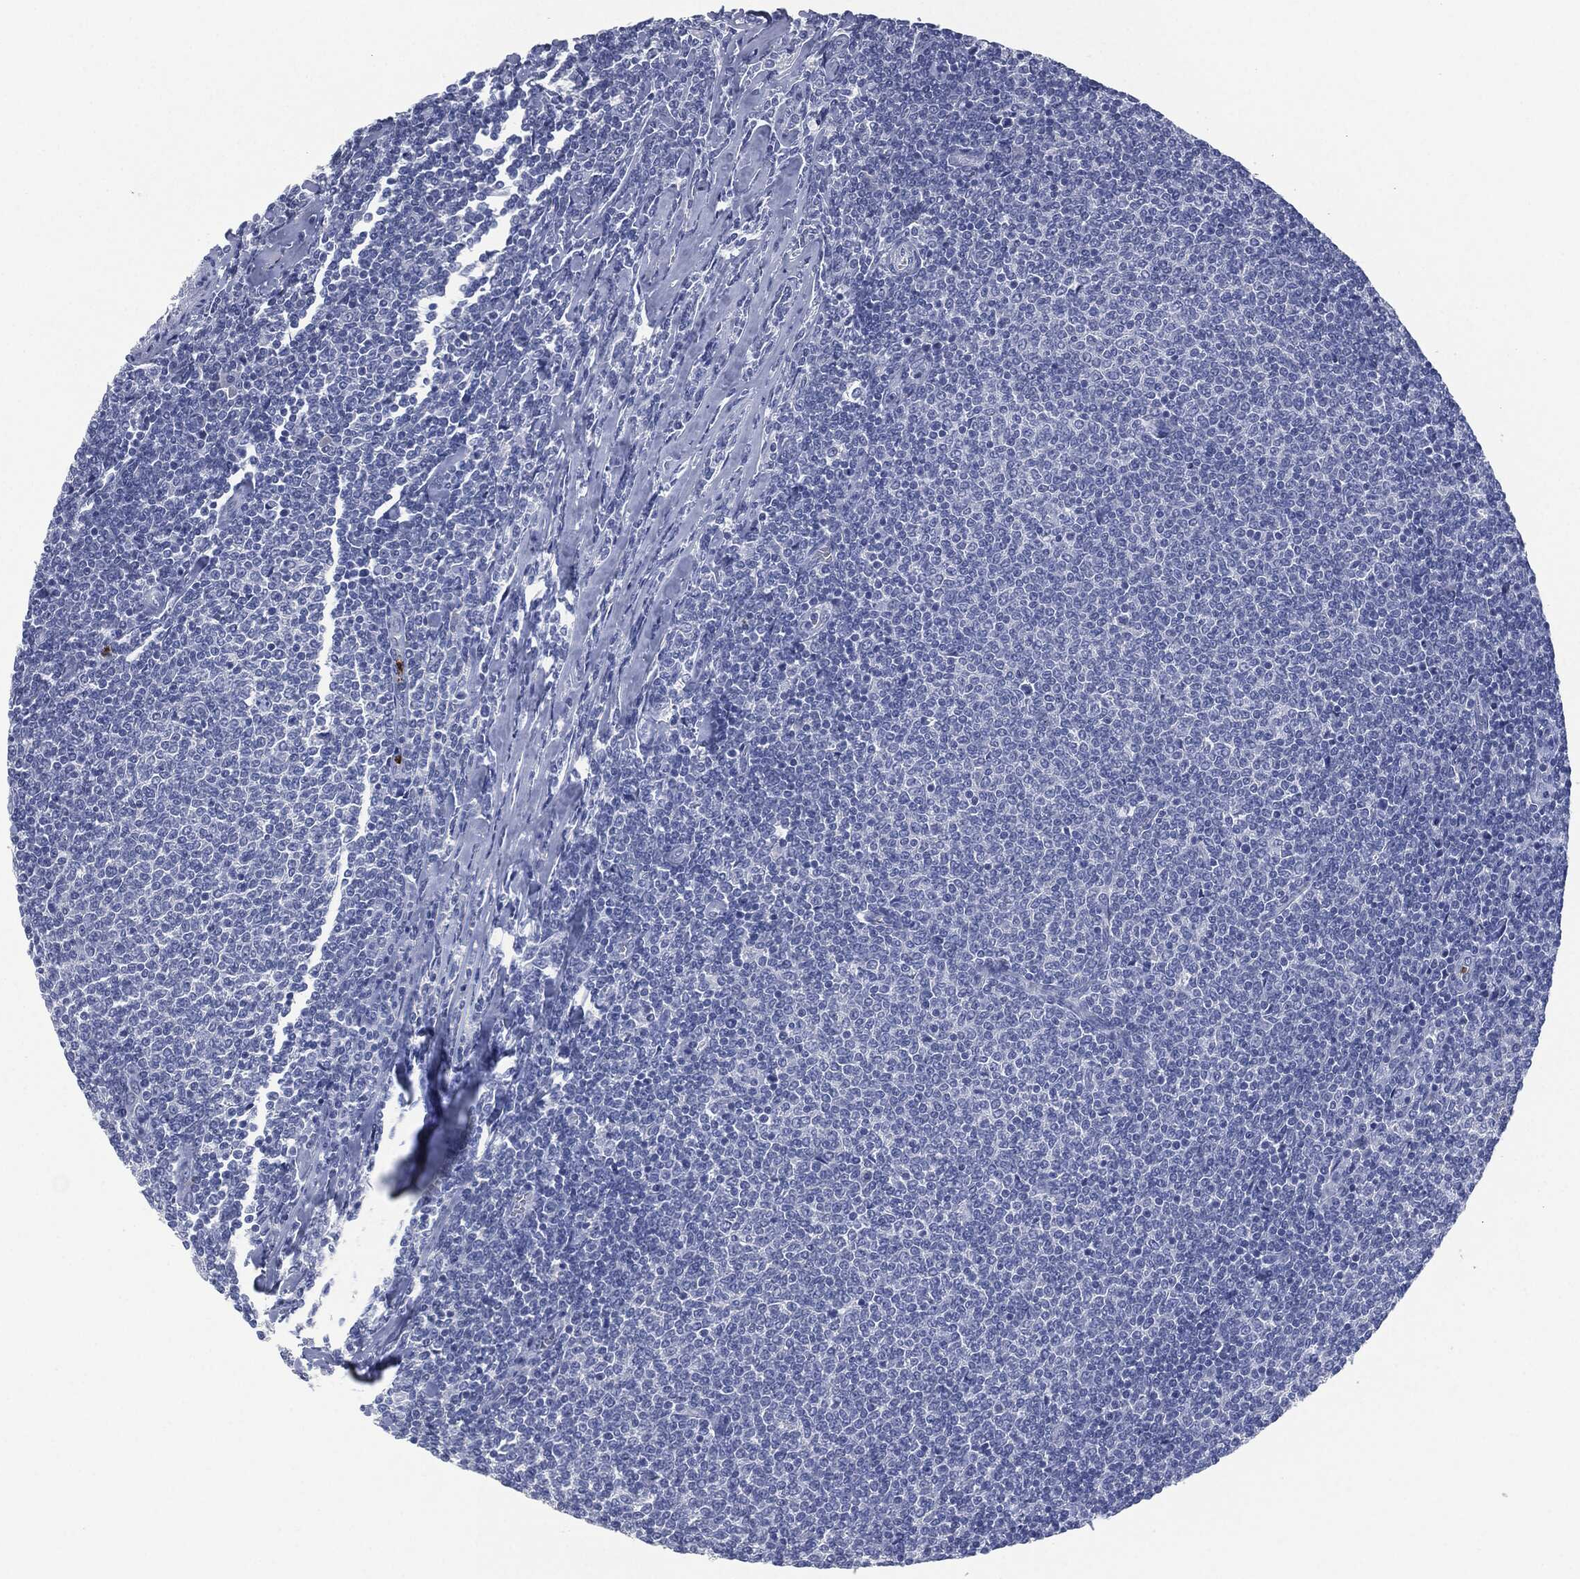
{"staining": {"intensity": "negative", "quantity": "none", "location": "none"}, "tissue": "lymphoma", "cell_type": "Tumor cells", "image_type": "cancer", "snomed": [{"axis": "morphology", "description": "Malignant lymphoma, non-Hodgkin's type, Low grade"}, {"axis": "topography", "description": "Lymph node"}], "caption": "IHC of human low-grade malignant lymphoma, non-Hodgkin's type reveals no staining in tumor cells.", "gene": "CEACAM8", "patient": {"sex": "male", "age": 52}}